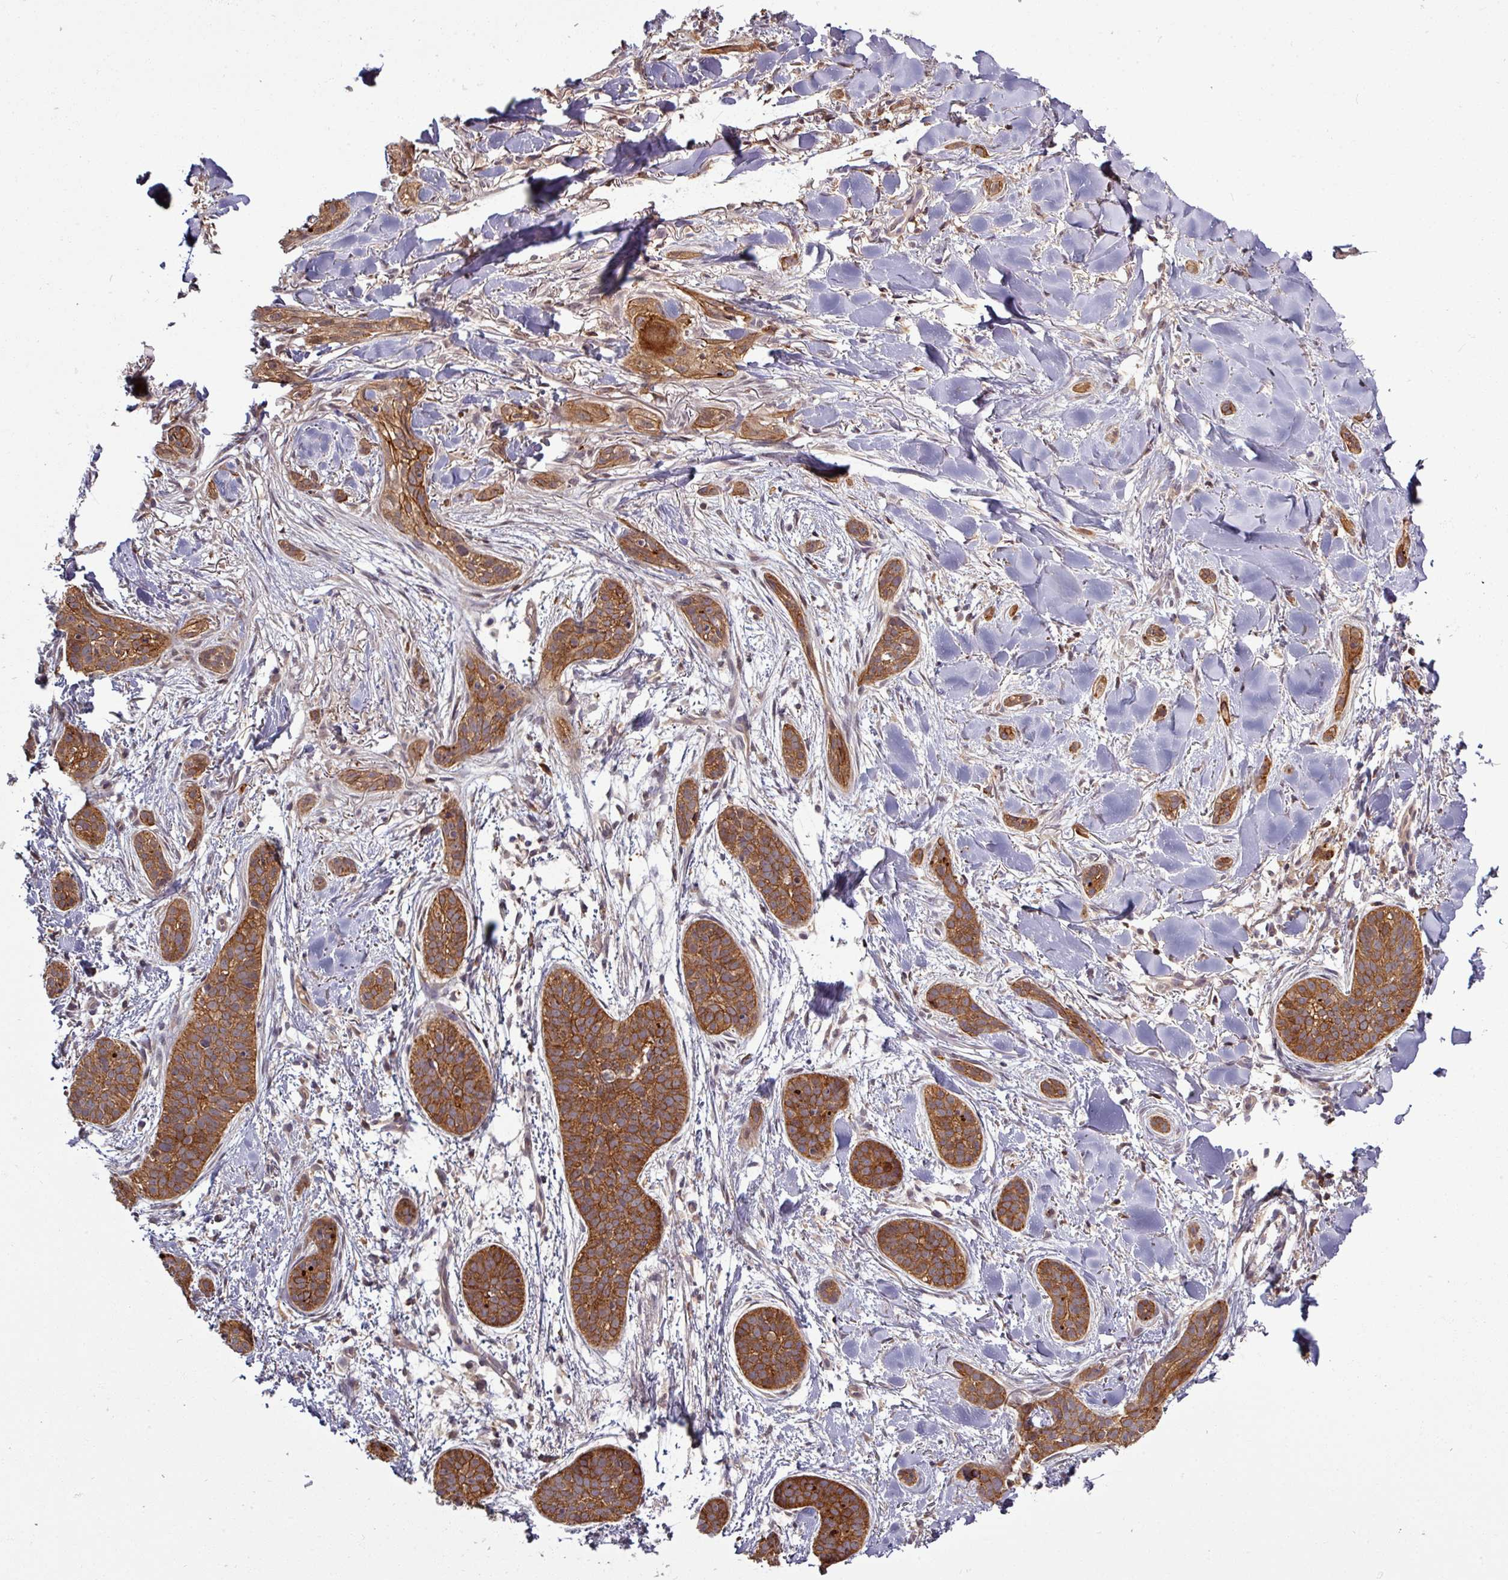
{"staining": {"intensity": "strong", "quantity": ">75%", "location": "cytoplasmic/membranous"}, "tissue": "skin cancer", "cell_type": "Tumor cells", "image_type": "cancer", "snomed": [{"axis": "morphology", "description": "Basal cell carcinoma"}, {"axis": "topography", "description": "Skin"}], "caption": "Immunohistochemistry (DAB (3,3'-diaminobenzidine)) staining of human skin cancer (basal cell carcinoma) shows strong cytoplasmic/membranous protein expression in about >75% of tumor cells.", "gene": "TUSC3", "patient": {"sex": "male", "age": 52}}